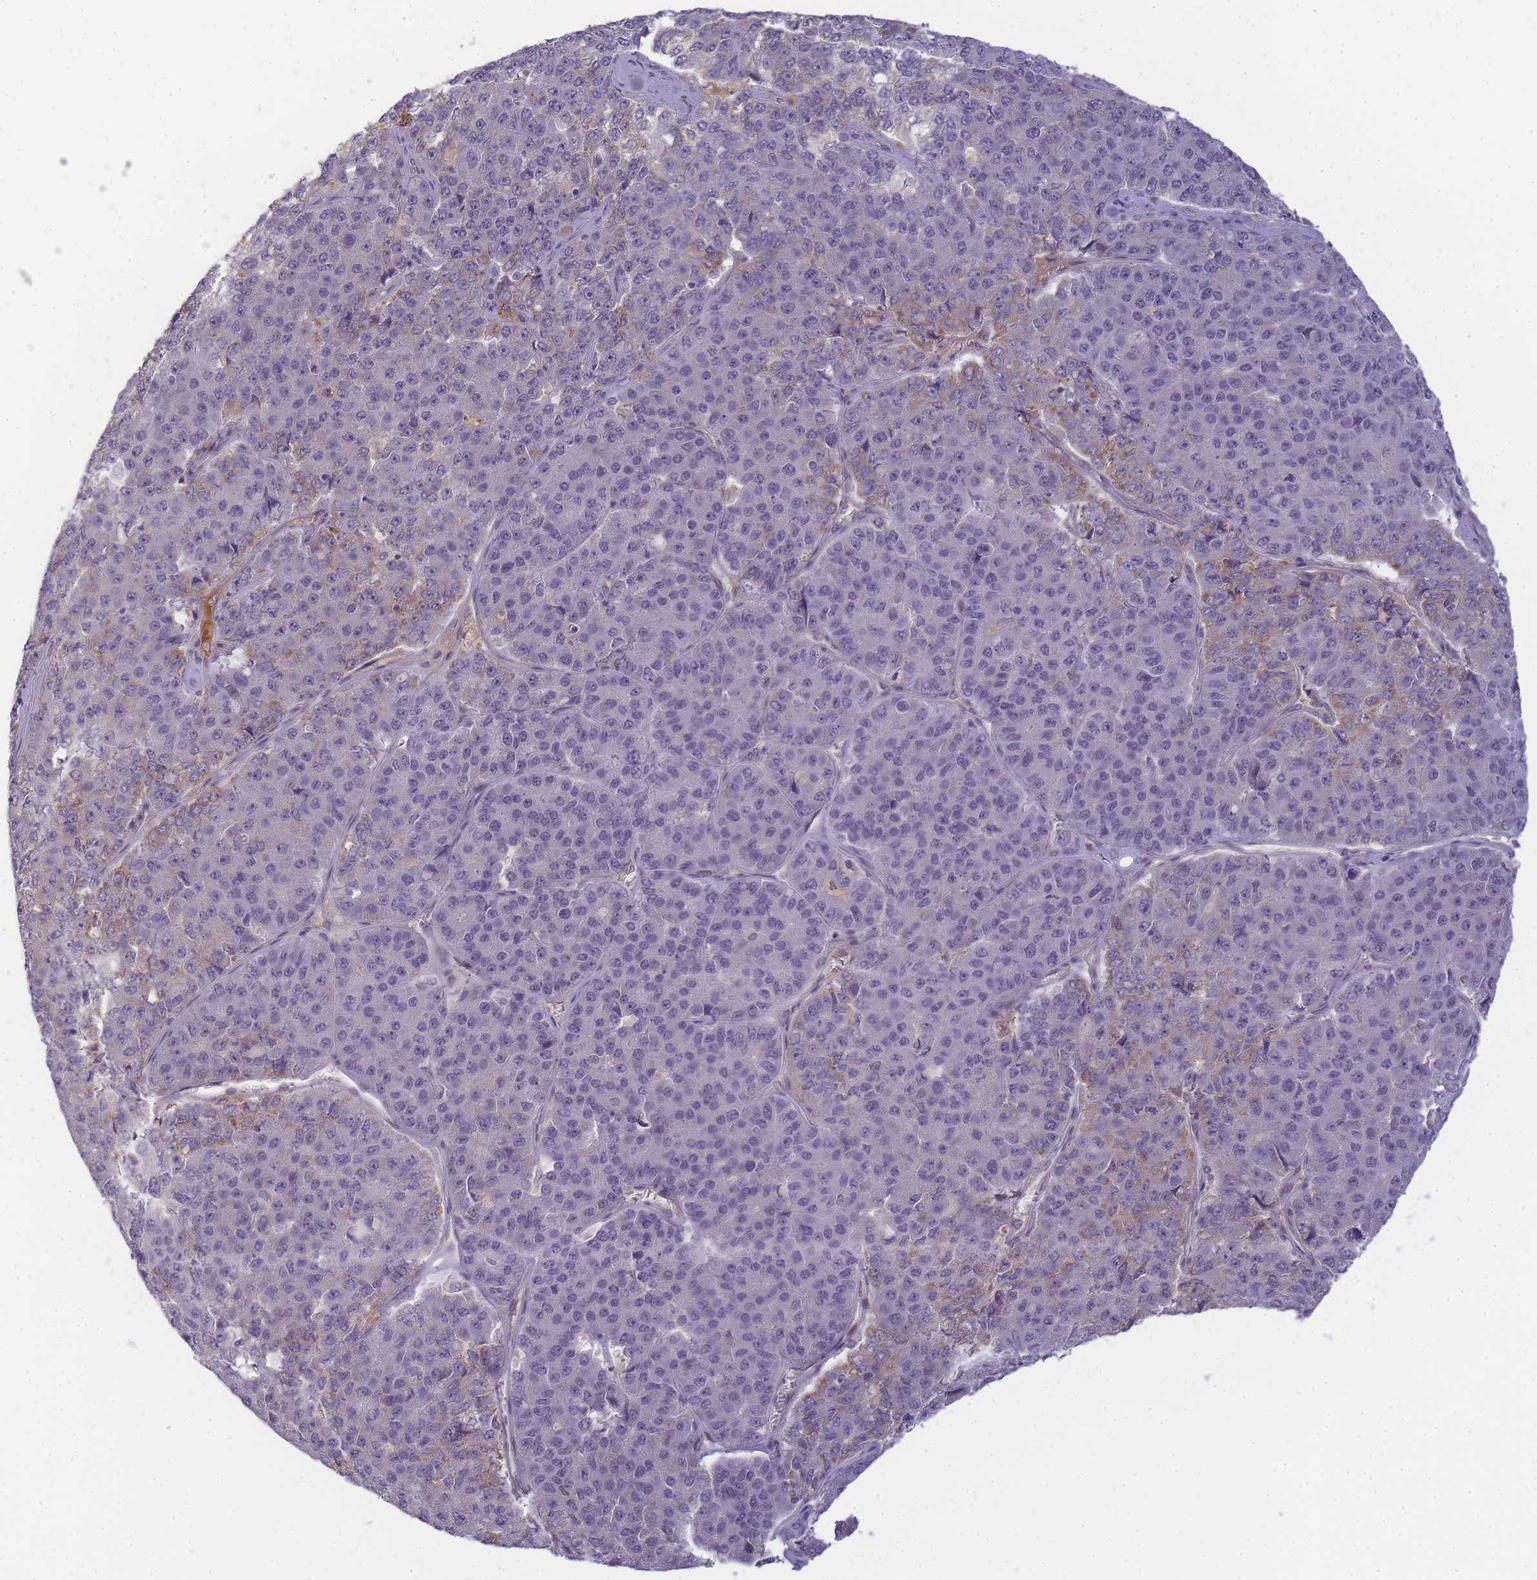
{"staining": {"intensity": "negative", "quantity": "none", "location": "none"}, "tissue": "pancreatic cancer", "cell_type": "Tumor cells", "image_type": "cancer", "snomed": [{"axis": "morphology", "description": "Adenocarcinoma, NOS"}, {"axis": "topography", "description": "Pancreas"}], "caption": "Human pancreatic adenocarcinoma stained for a protein using IHC demonstrates no positivity in tumor cells.", "gene": "RRAD", "patient": {"sex": "male", "age": 50}}